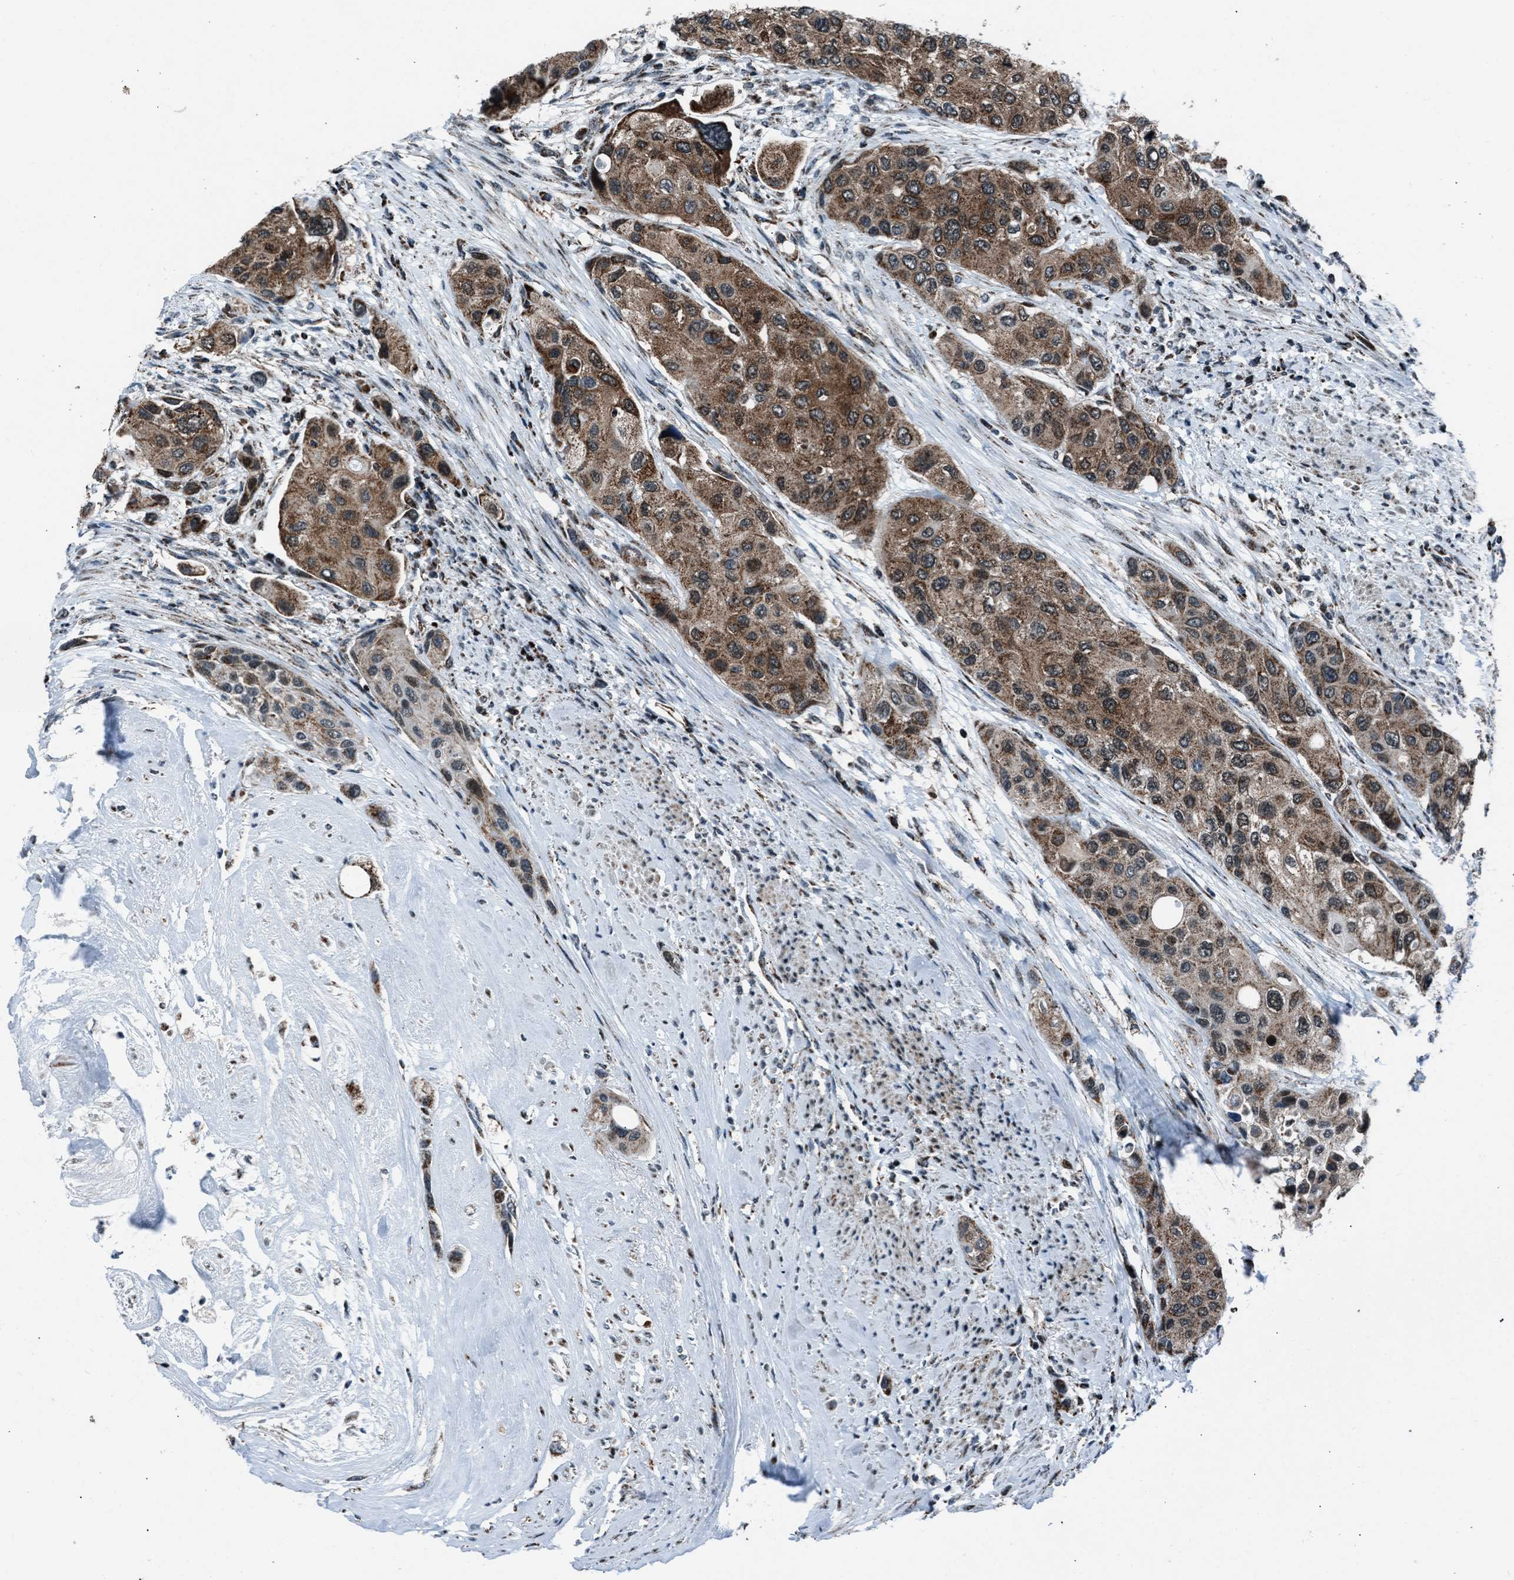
{"staining": {"intensity": "moderate", "quantity": ">75%", "location": "cytoplasmic/membranous,nuclear"}, "tissue": "urothelial cancer", "cell_type": "Tumor cells", "image_type": "cancer", "snomed": [{"axis": "morphology", "description": "Urothelial carcinoma, High grade"}, {"axis": "topography", "description": "Urinary bladder"}], "caption": "The histopathology image exhibits a brown stain indicating the presence of a protein in the cytoplasmic/membranous and nuclear of tumor cells in urothelial cancer. (brown staining indicates protein expression, while blue staining denotes nuclei).", "gene": "MORC3", "patient": {"sex": "female", "age": 56}}